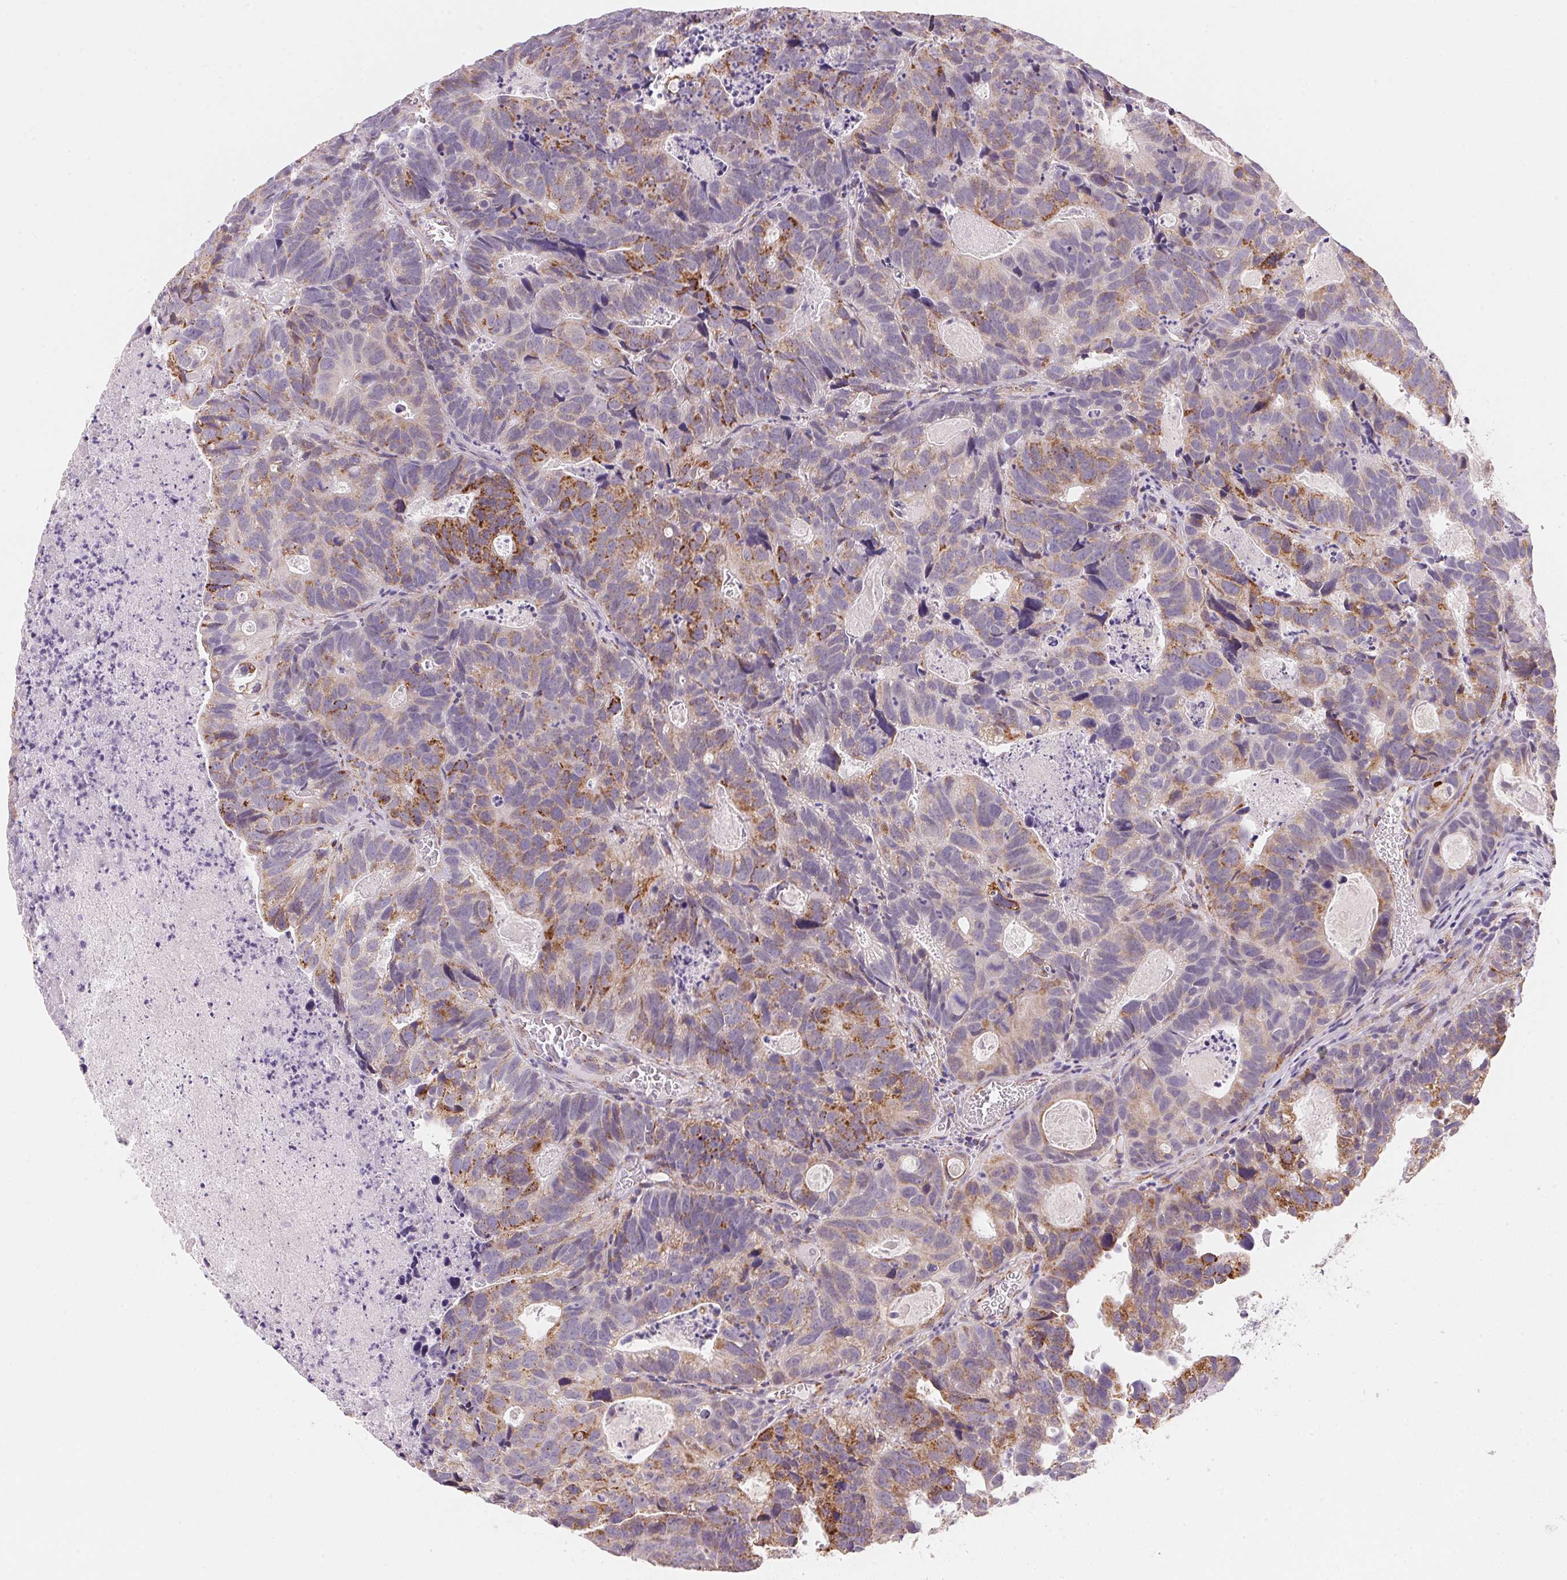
{"staining": {"intensity": "moderate", "quantity": "25%-75%", "location": "cytoplasmic/membranous"}, "tissue": "head and neck cancer", "cell_type": "Tumor cells", "image_type": "cancer", "snomed": [{"axis": "morphology", "description": "Adenocarcinoma, NOS"}, {"axis": "topography", "description": "Head-Neck"}], "caption": "Head and neck adenocarcinoma stained for a protein reveals moderate cytoplasmic/membranous positivity in tumor cells. (Stains: DAB (3,3'-diaminobenzidine) in brown, nuclei in blue, Microscopy: brightfield microscopy at high magnification).", "gene": "GIPC2", "patient": {"sex": "male", "age": 62}}